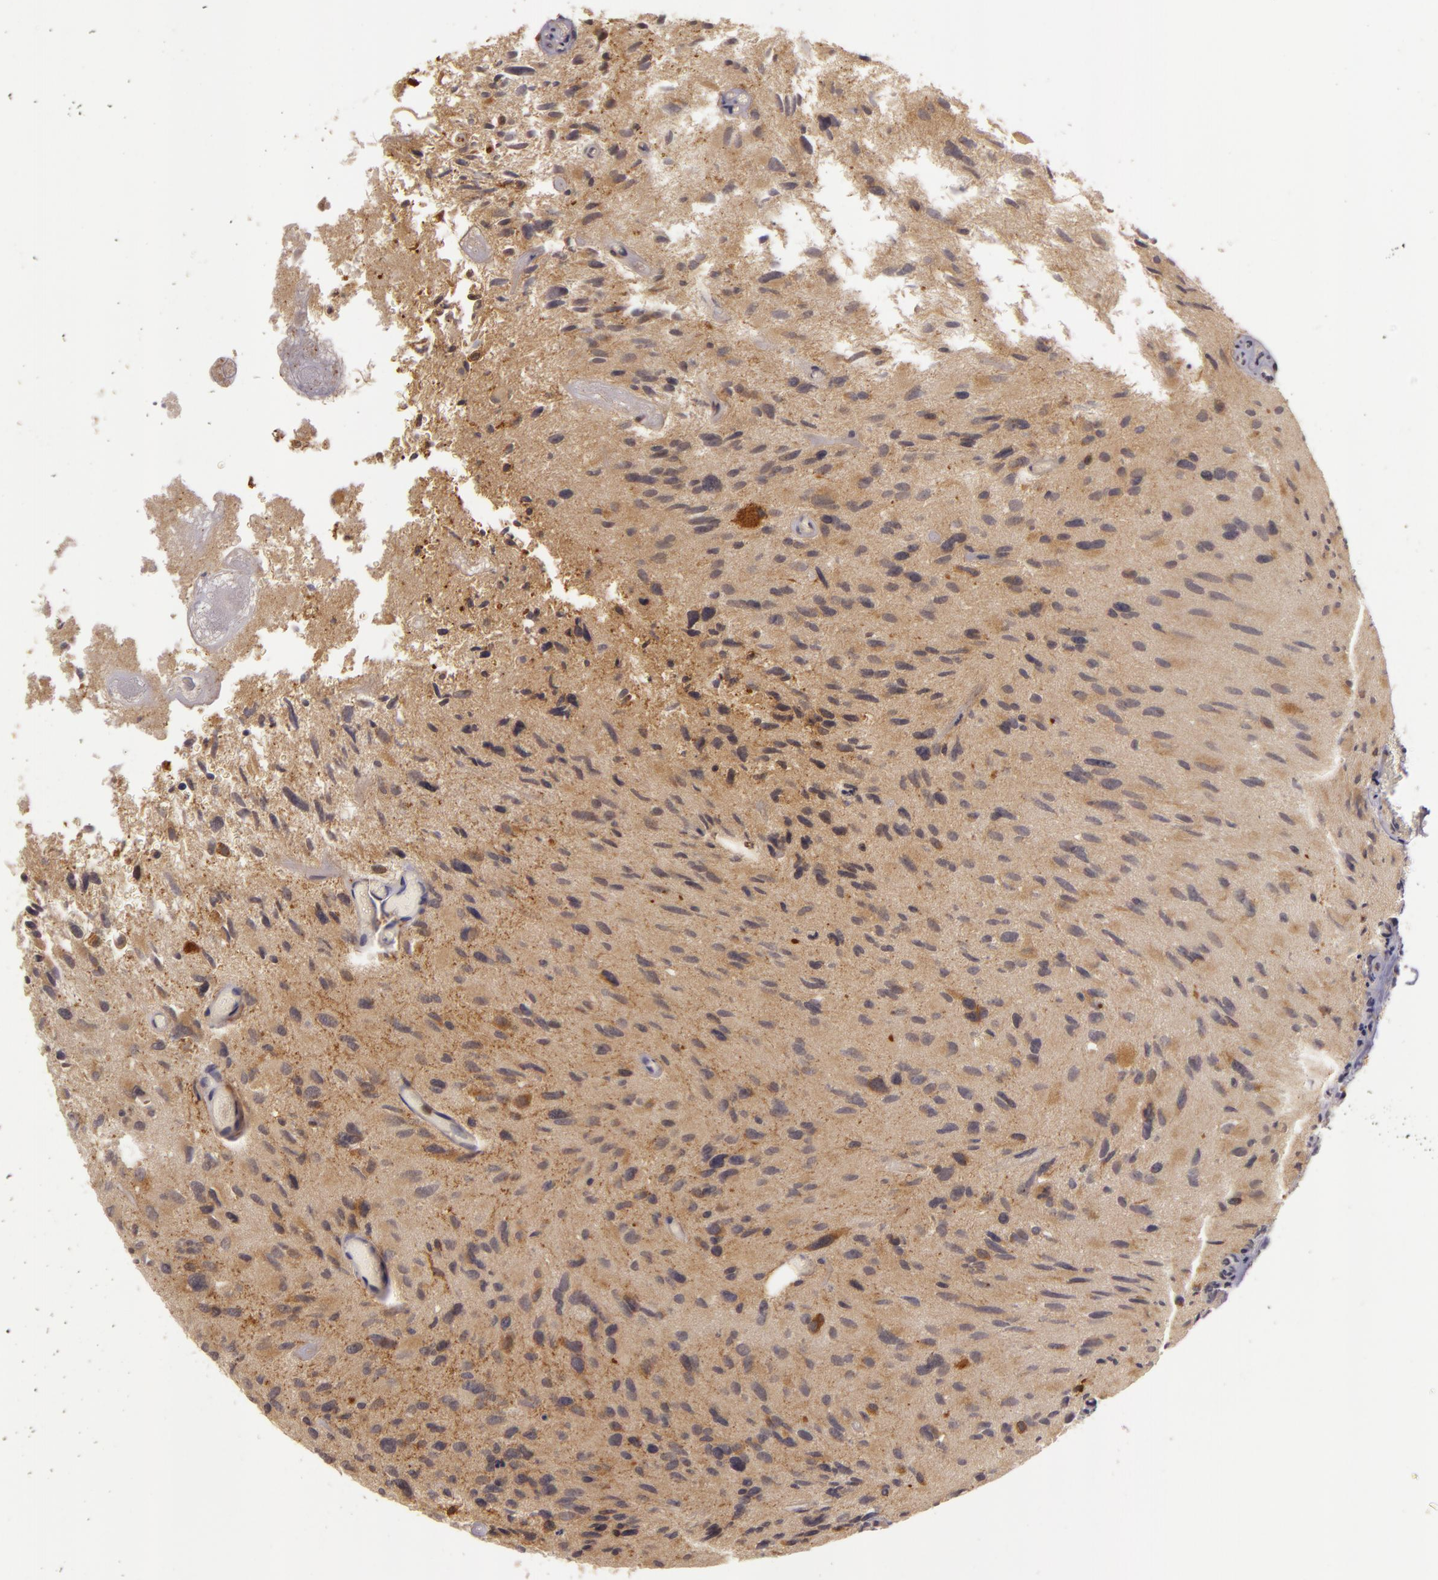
{"staining": {"intensity": "moderate", "quantity": "25%-75%", "location": "cytoplasmic/membranous"}, "tissue": "glioma", "cell_type": "Tumor cells", "image_type": "cancer", "snomed": [{"axis": "morphology", "description": "Glioma, malignant, High grade"}, {"axis": "topography", "description": "Brain"}], "caption": "Immunohistochemistry of glioma exhibits medium levels of moderate cytoplasmic/membranous positivity in about 25%-75% of tumor cells.", "gene": "PPP1R3F", "patient": {"sex": "male", "age": 69}}